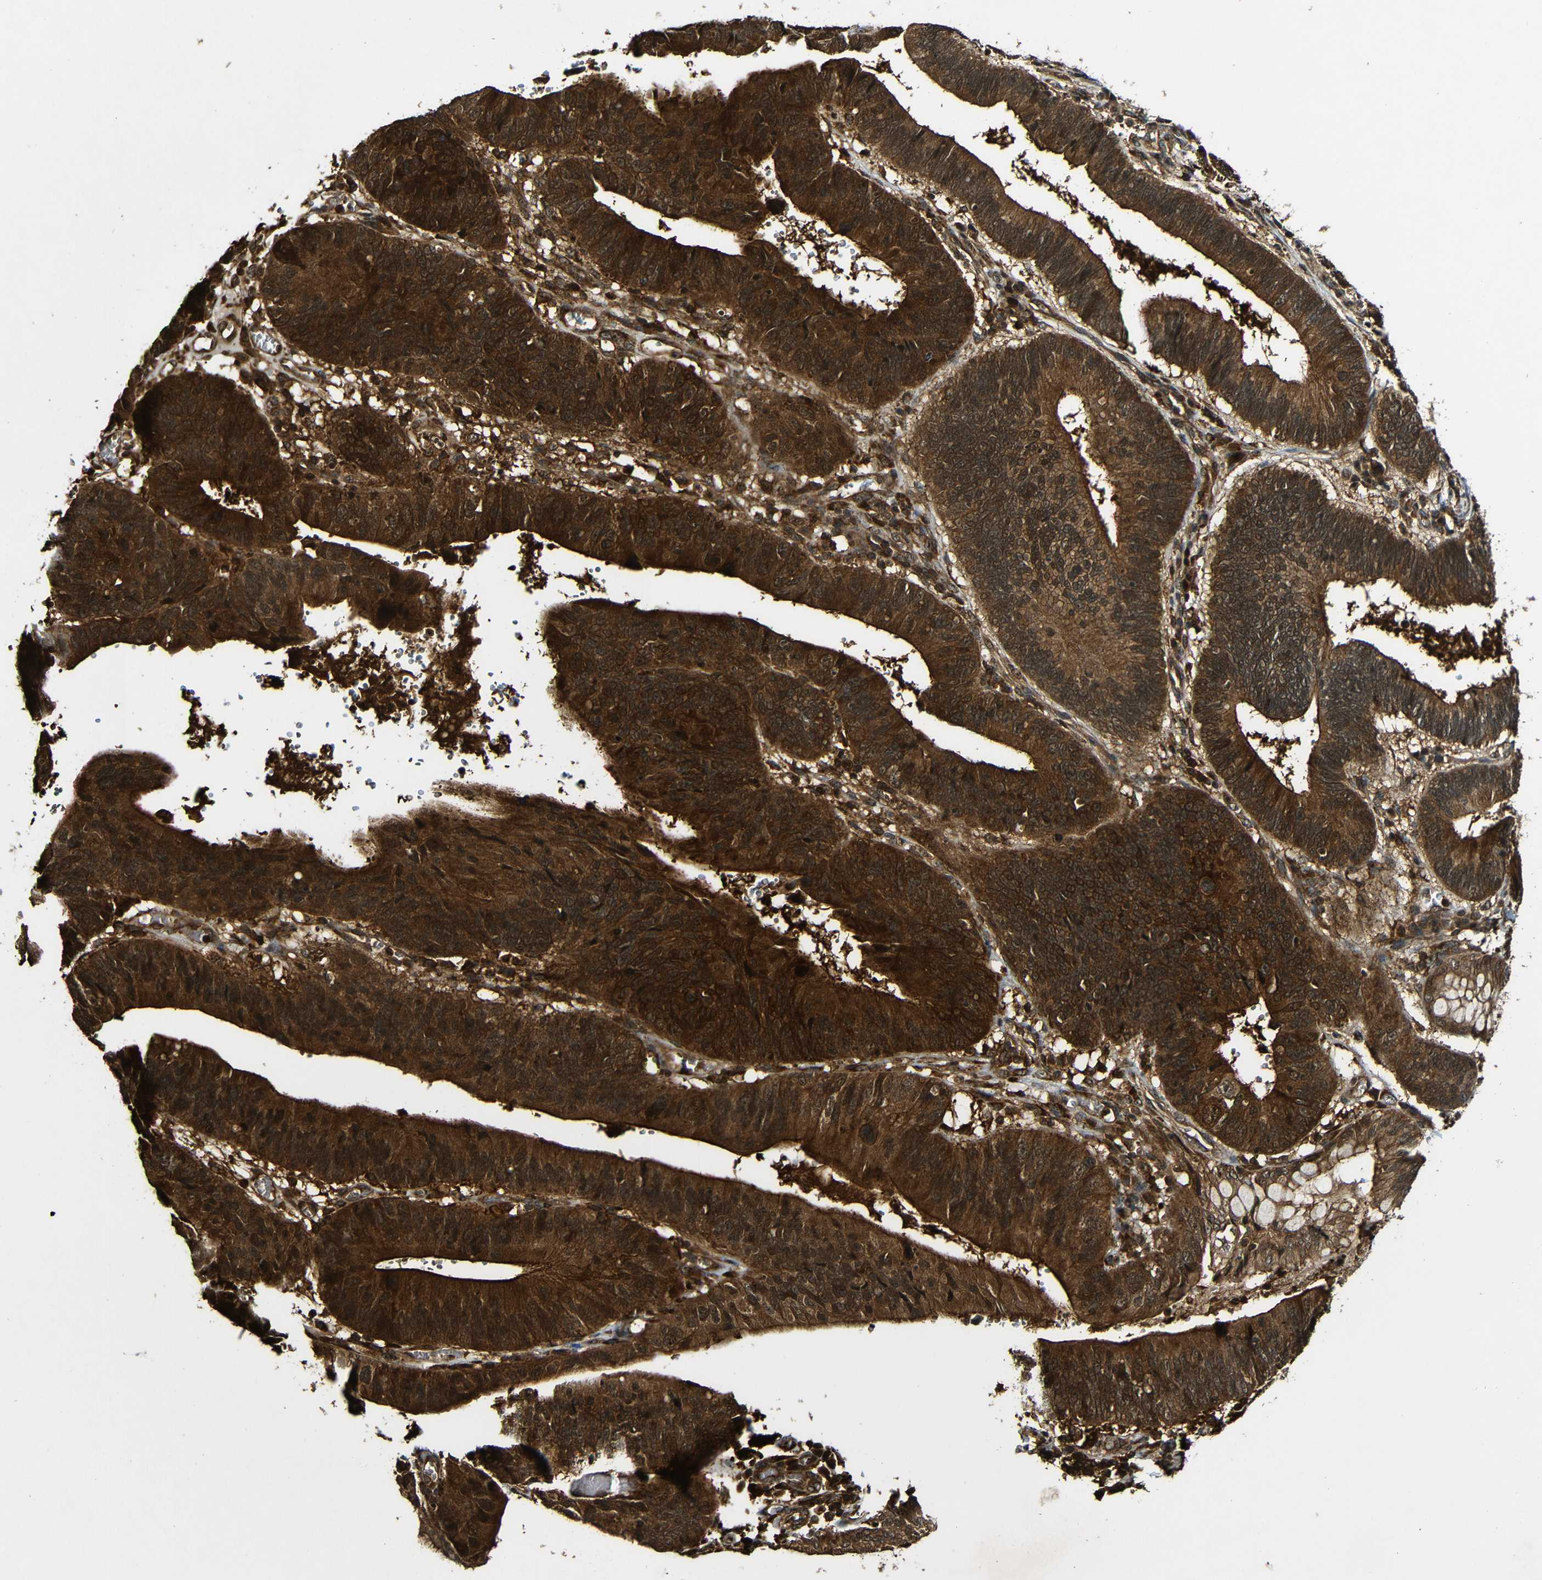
{"staining": {"intensity": "strong", "quantity": ">75%", "location": "cytoplasmic/membranous"}, "tissue": "stomach cancer", "cell_type": "Tumor cells", "image_type": "cancer", "snomed": [{"axis": "morphology", "description": "Adenocarcinoma, NOS"}, {"axis": "topography", "description": "Stomach"}], "caption": "Stomach adenocarcinoma tissue shows strong cytoplasmic/membranous staining in approximately >75% of tumor cells Using DAB (3,3'-diaminobenzidine) (brown) and hematoxylin (blue) stains, captured at high magnification using brightfield microscopy.", "gene": "CASP8", "patient": {"sex": "male", "age": 59}}